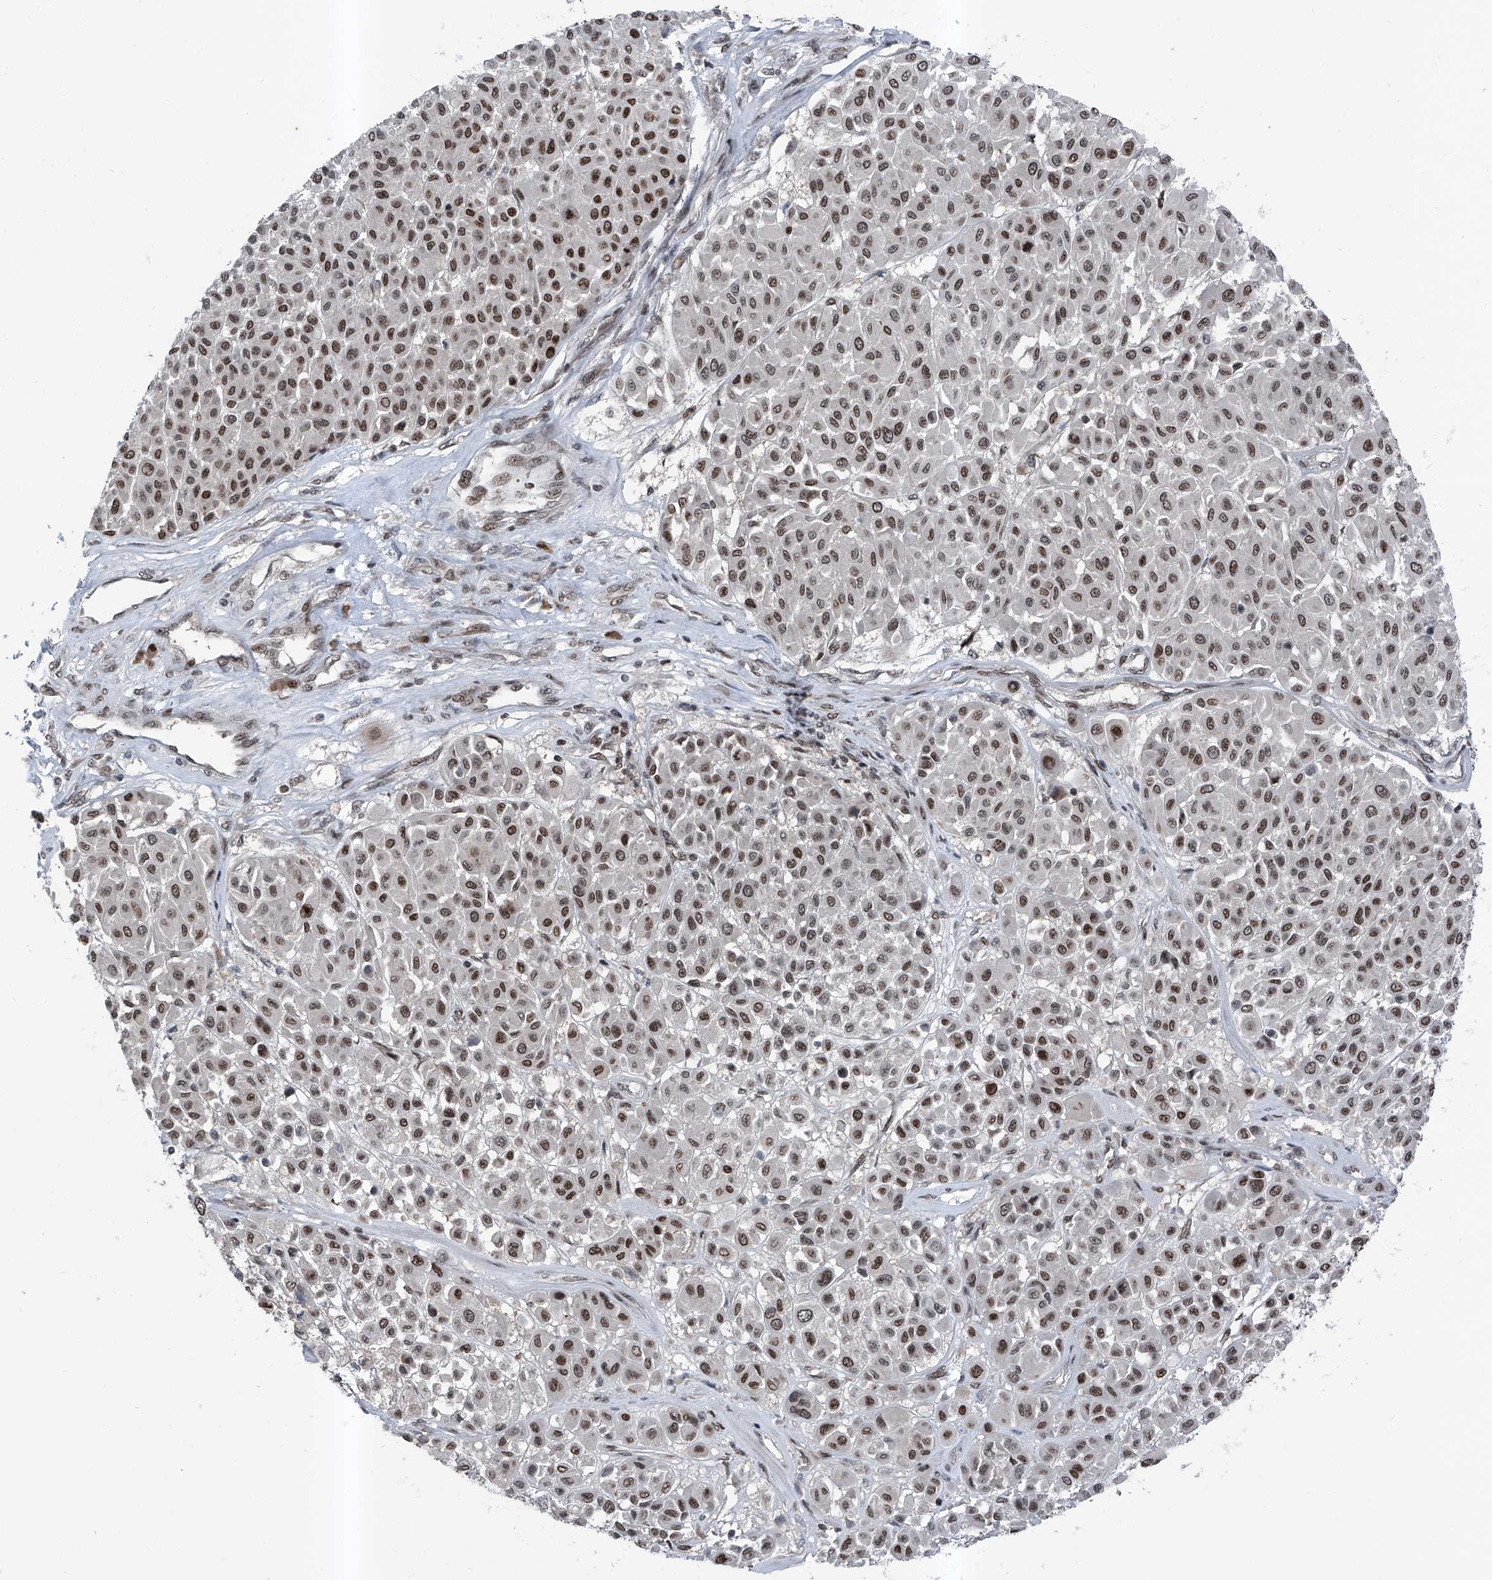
{"staining": {"intensity": "moderate", "quantity": ">75%", "location": "nuclear"}, "tissue": "melanoma", "cell_type": "Tumor cells", "image_type": "cancer", "snomed": [{"axis": "morphology", "description": "Malignant melanoma, Metastatic site"}, {"axis": "topography", "description": "Soft tissue"}], "caption": "The image exhibits staining of melanoma, revealing moderate nuclear protein expression (brown color) within tumor cells.", "gene": "BMI1", "patient": {"sex": "male", "age": 41}}